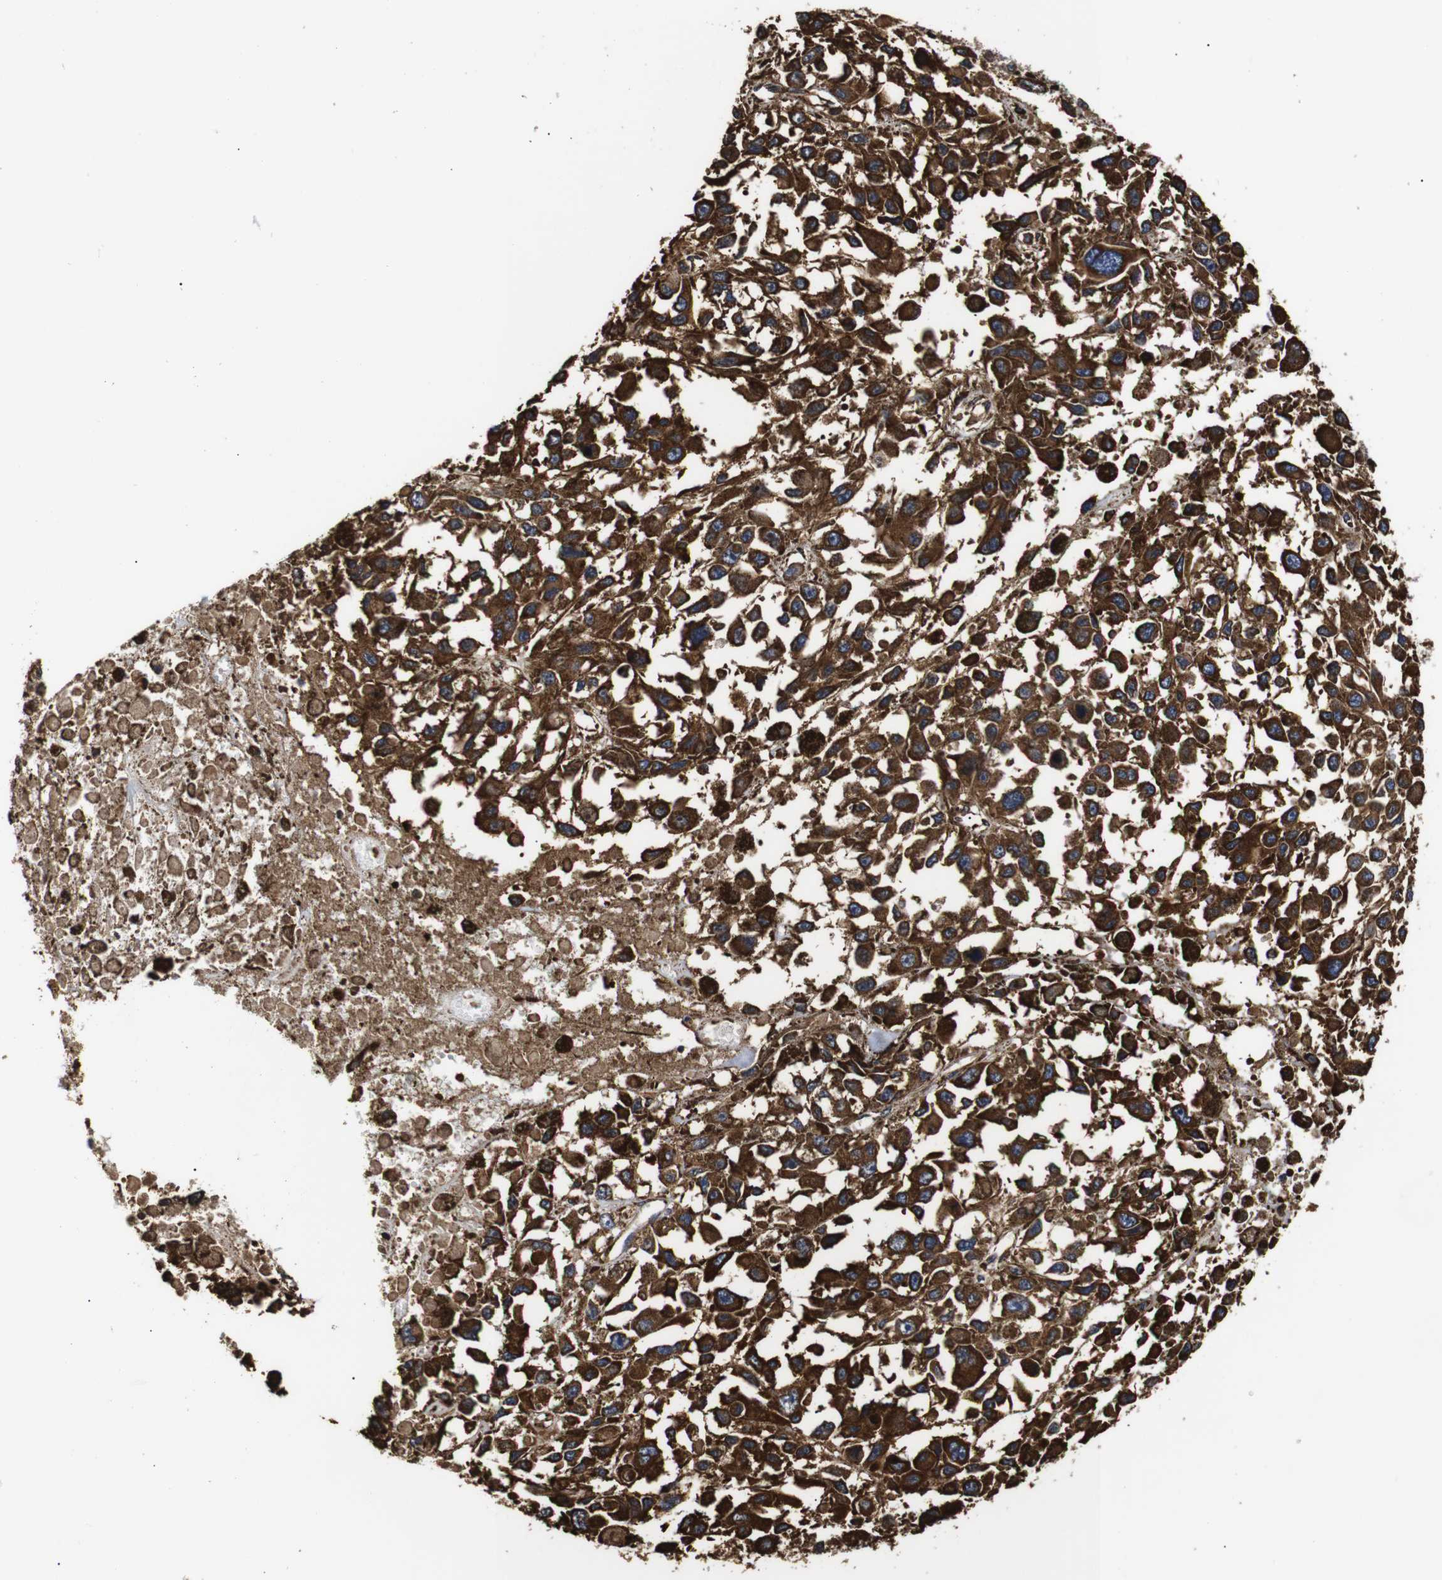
{"staining": {"intensity": "strong", "quantity": ">75%", "location": "cytoplasmic/membranous"}, "tissue": "melanoma", "cell_type": "Tumor cells", "image_type": "cancer", "snomed": [{"axis": "morphology", "description": "Malignant melanoma, Metastatic site"}, {"axis": "topography", "description": "Lymph node"}], "caption": "Malignant melanoma (metastatic site) stained for a protein exhibits strong cytoplasmic/membranous positivity in tumor cells. (Stains: DAB (3,3'-diaminobenzidine) in brown, nuclei in blue, Microscopy: brightfield microscopy at high magnification).", "gene": "HHIP", "patient": {"sex": "male", "age": 59}}